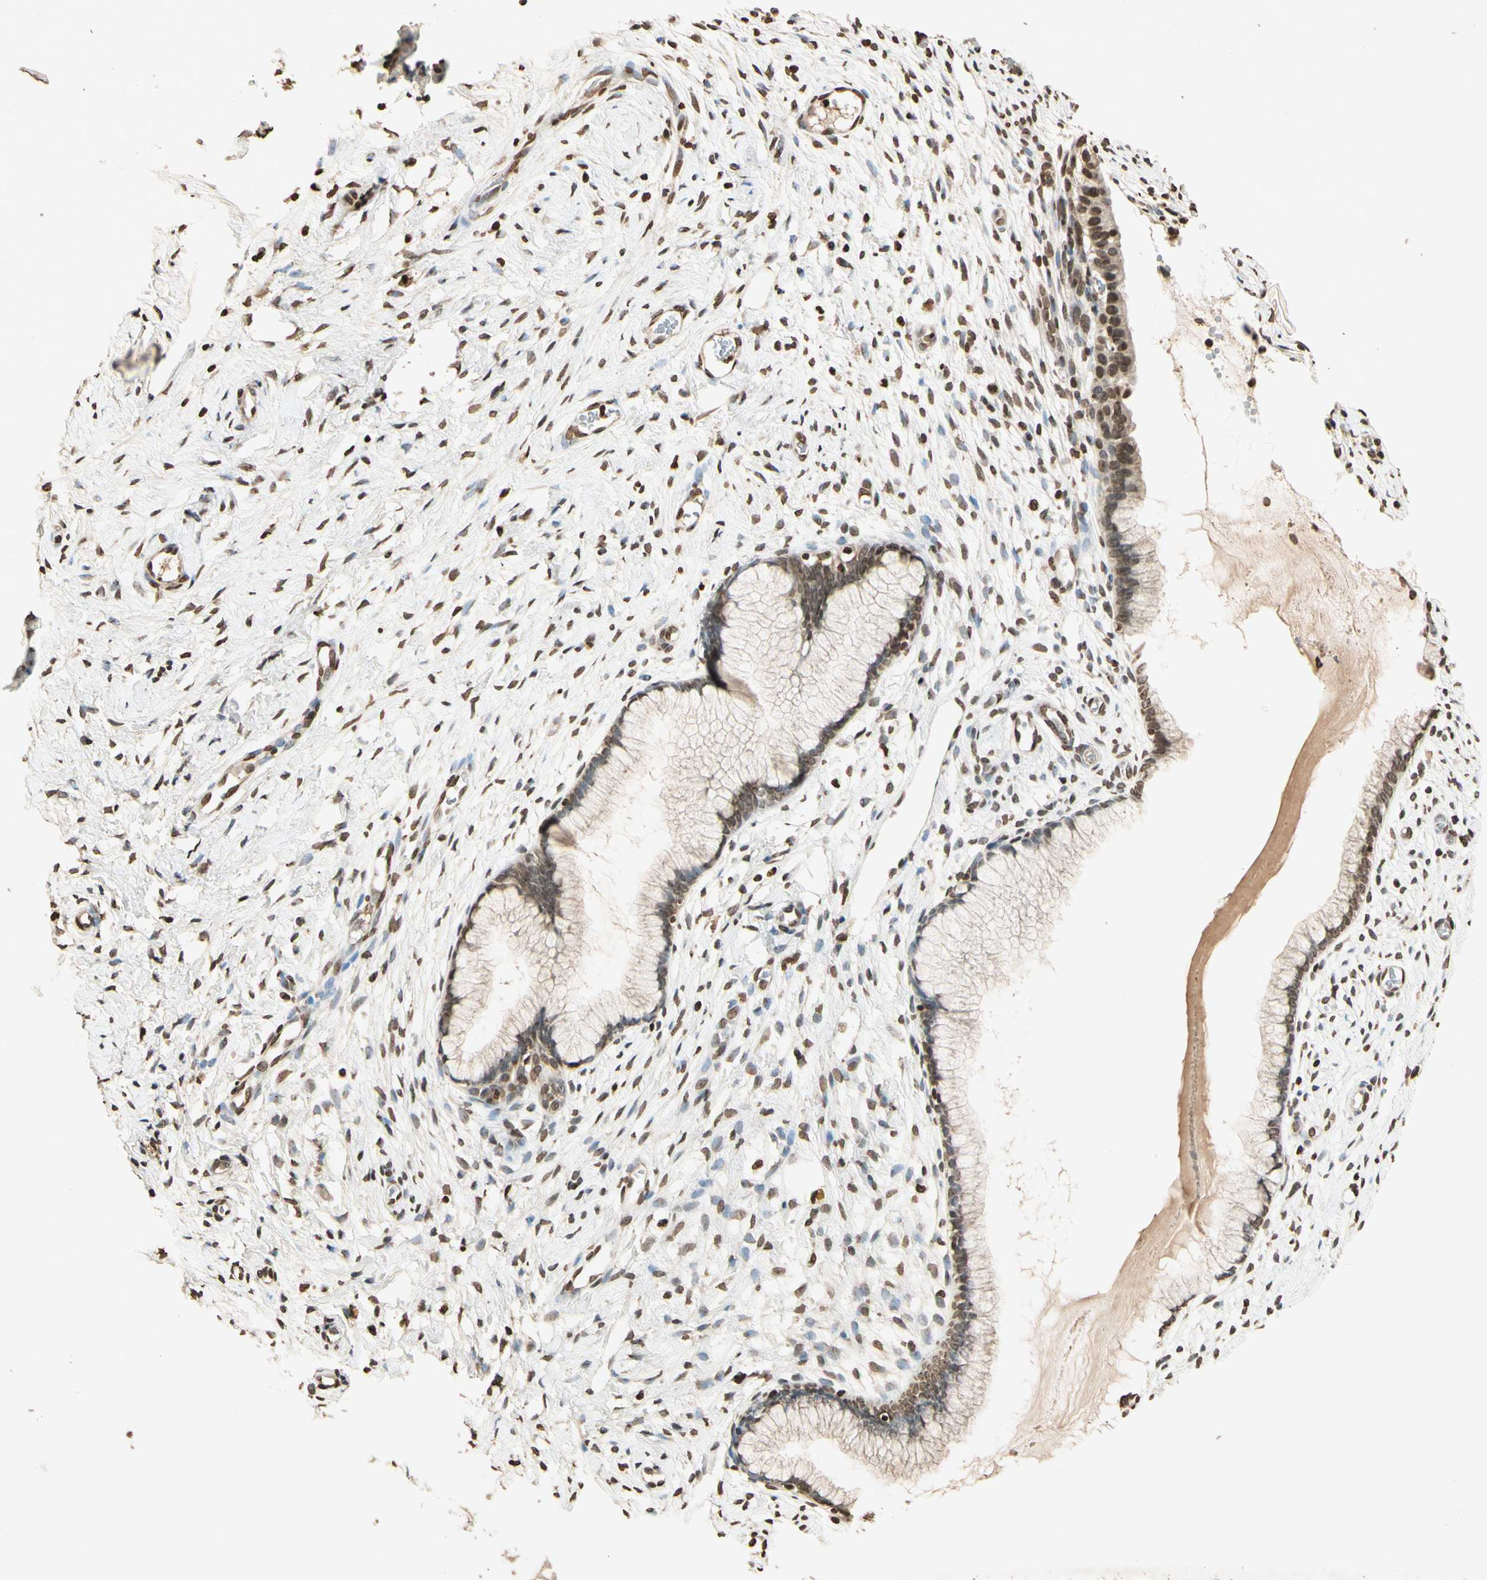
{"staining": {"intensity": "moderate", "quantity": "25%-75%", "location": "cytoplasmic/membranous,nuclear"}, "tissue": "cervix", "cell_type": "Glandular cells", "image_type": "normal", "snomed": [{"axis": "morphology", "description": "Normal tissue, NOS"}, {"axis": "topography", "description": "Cervix"}], "caption": "Protein expression analysis of unremarkable cervix exhibits moderate cytoplasmic/membranous,nuclear positivity in about 25%-75% of glandular cells.", "gene": "TOP1", "patient": {"sex": "female", "age": 65}}